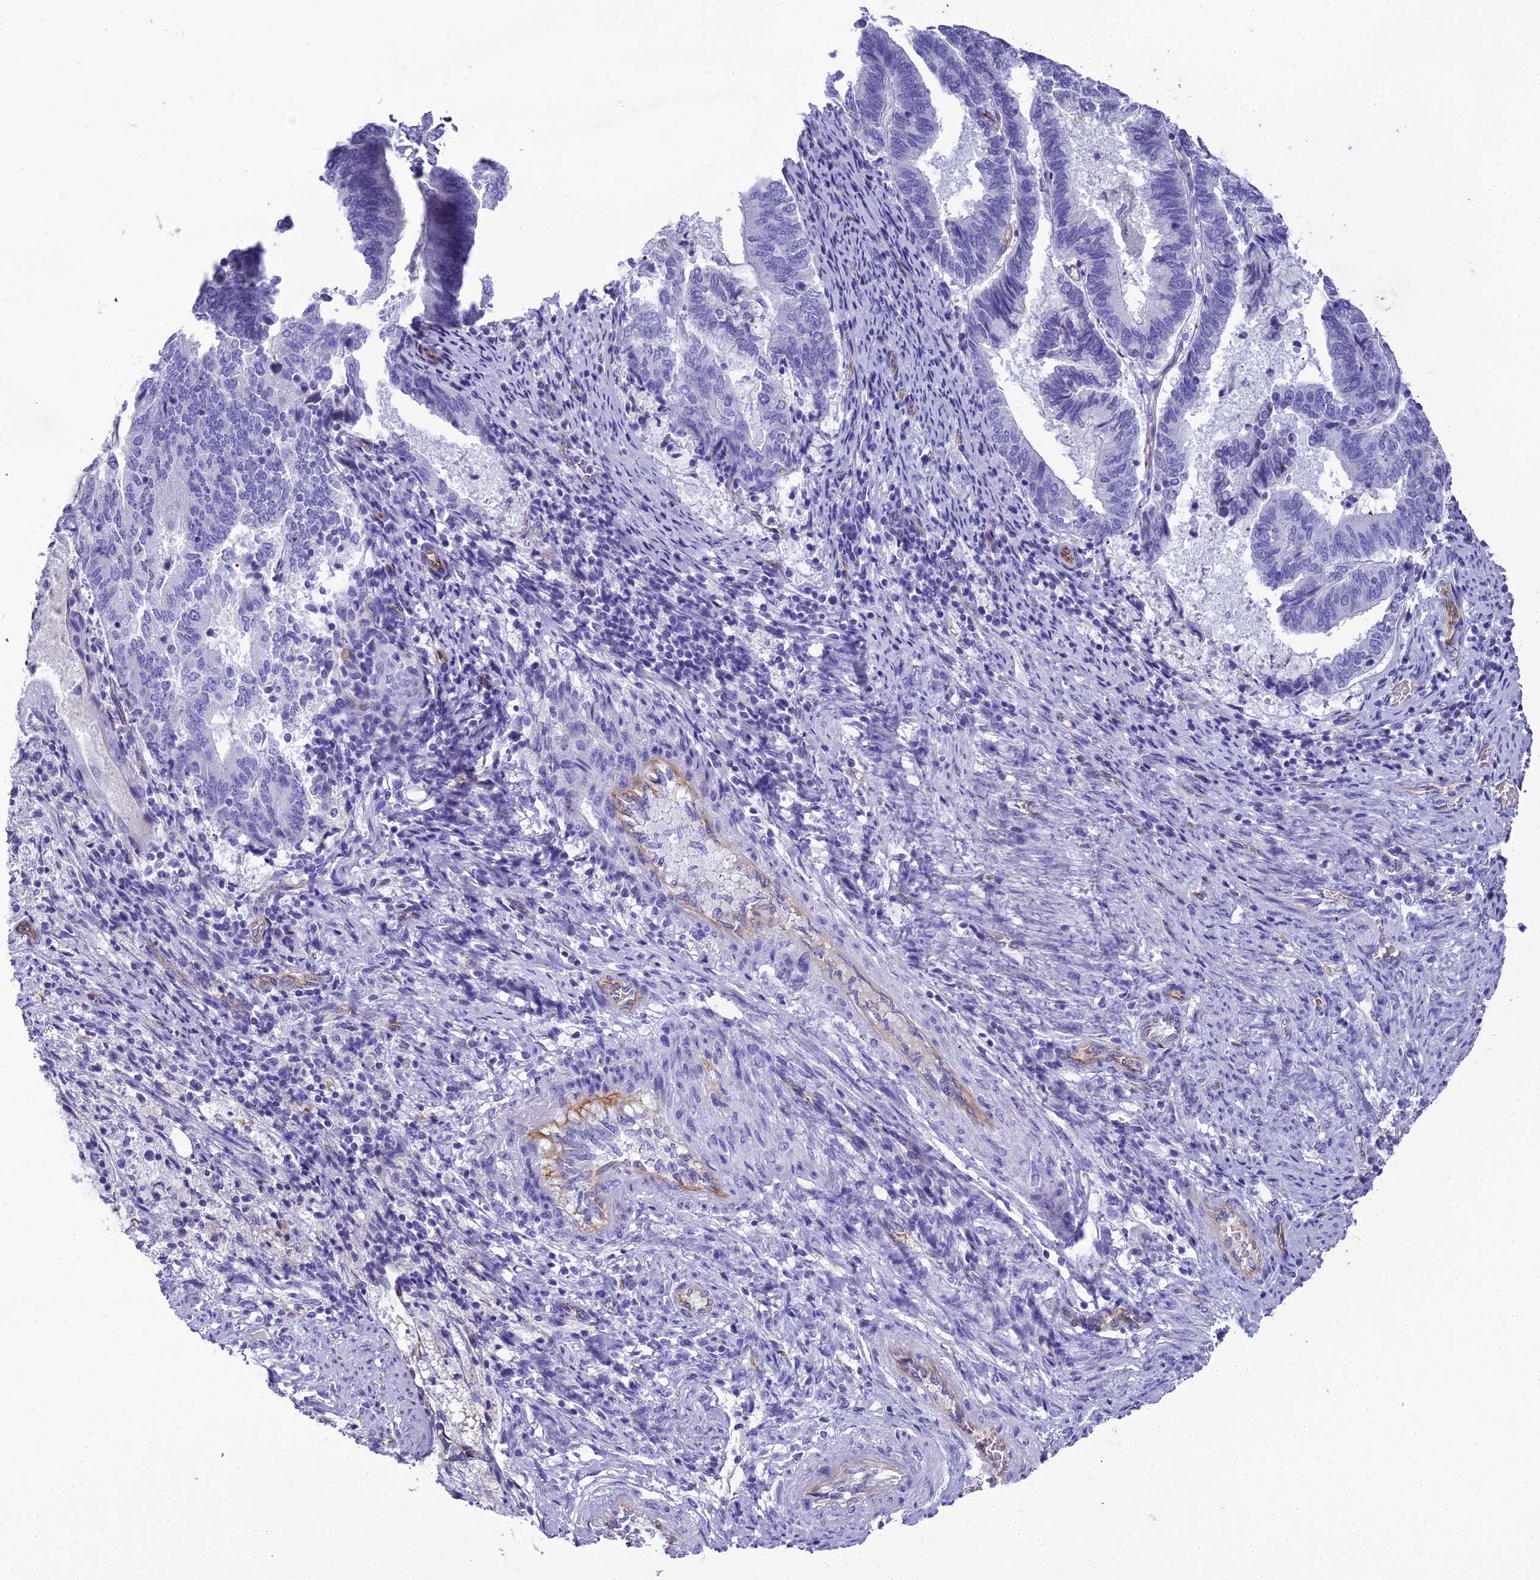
{"staining": {"intensity": "negative", "quantity": "none", "location": "none"}, "tissue": "endometrial cancer", "cell_type": "Tumor cells", "image_type": "cancer", "snomed": [{"axis": "morphology", "description": "Adenocarcinoma, NOS"}, {"axis": "topography", "description": "Endometrium"}], "caption": "Endometrial cancer (adenocarcinoma) was stained to show a protein in brown. There is no significant staining in tumor cells.", "gene": "NINJ1", "patient": {"sex": "female", "age": 80}}